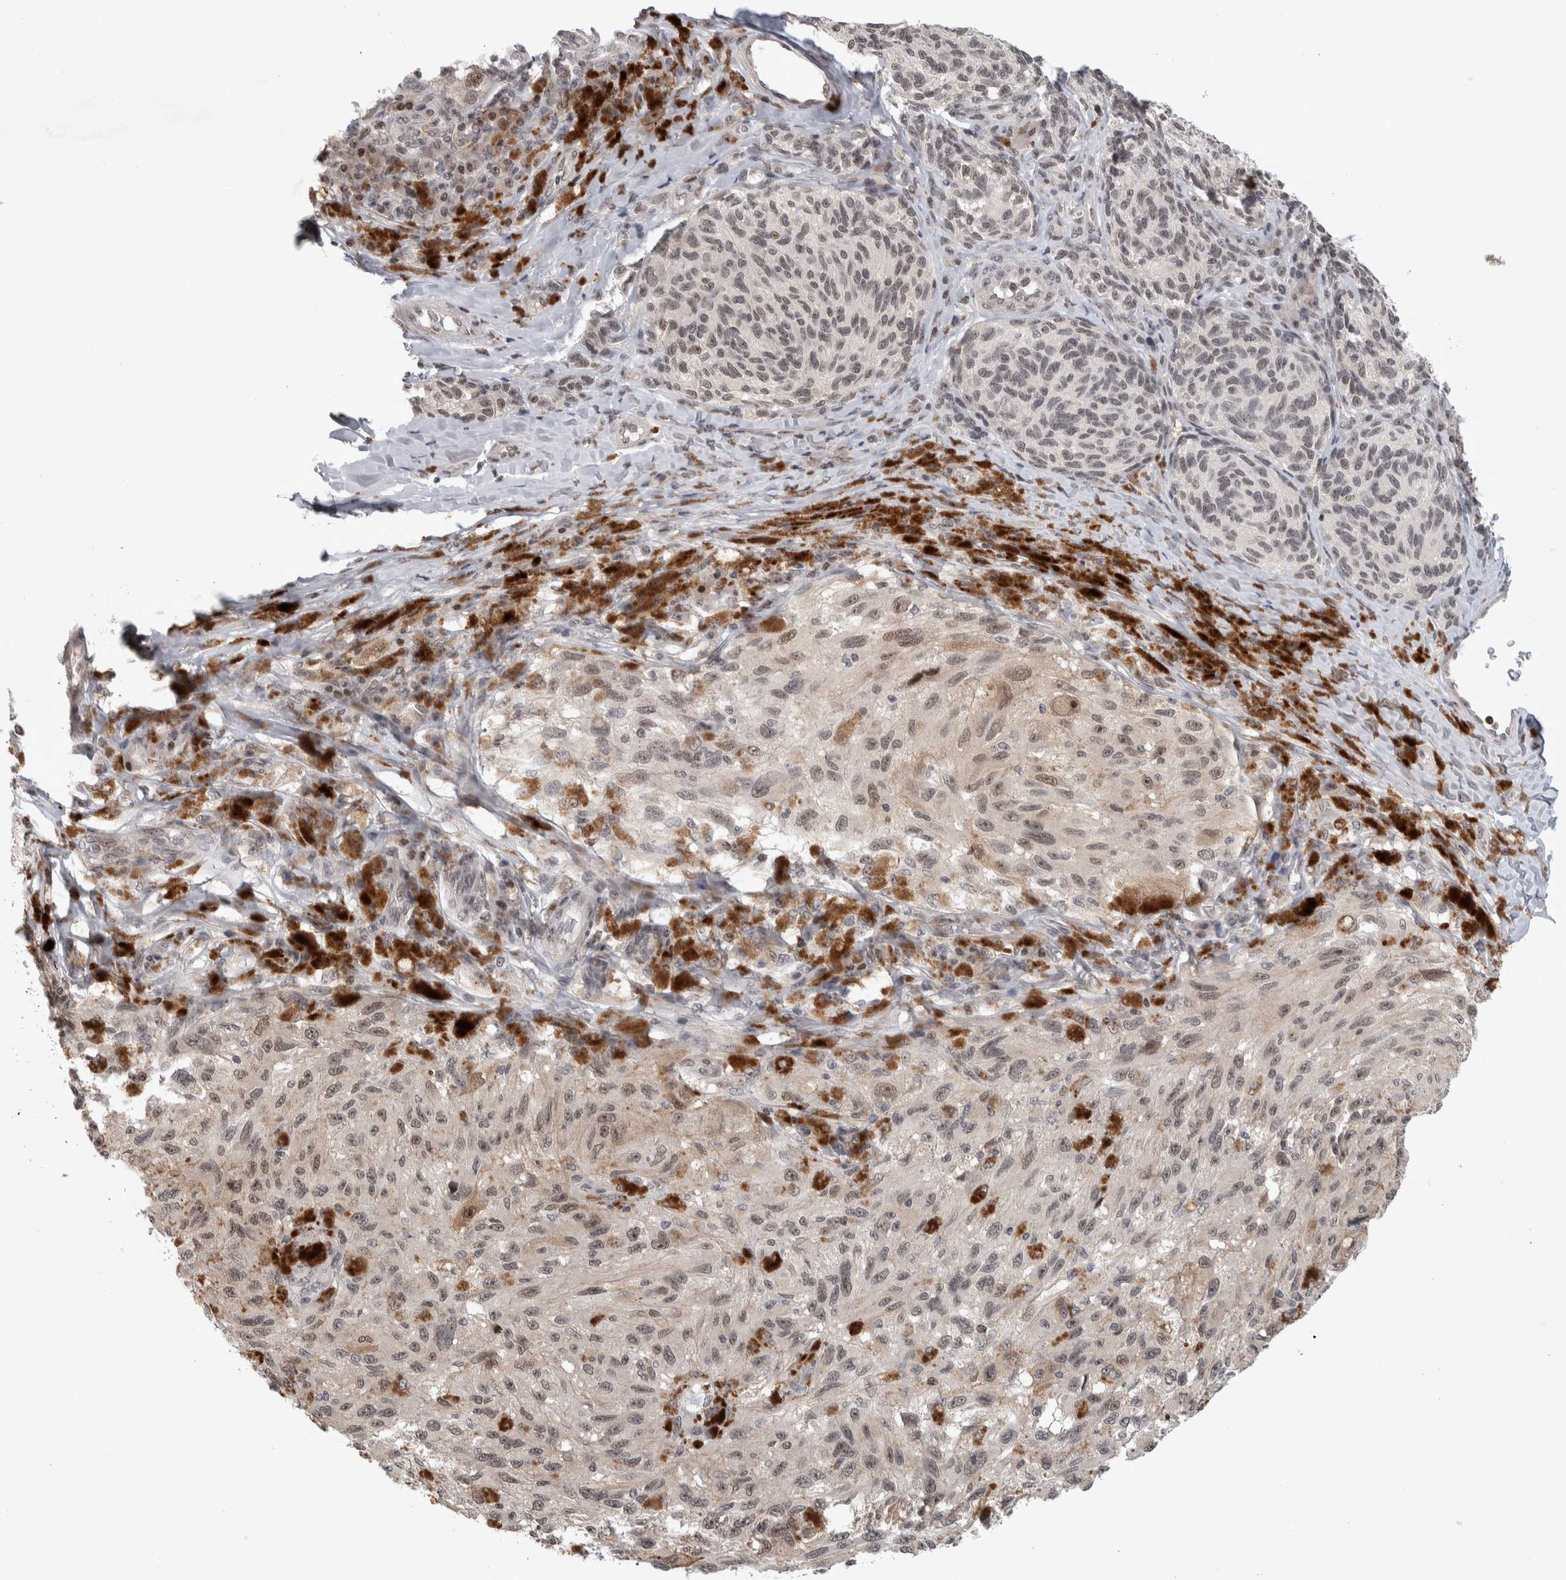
{"staining": {"intensity": "weak", "quantity": ">75%", "location": "nuclear"}, "tissue": "melanoma", "cell_type": "Tumor cells", "image_type": "cancer", "snomed": [{"axis": "morphology", "description": "Malignant melanoma, NOS"}, {"axis": "topography", "description": "Skin"}], "caption": "Malignant melanoma stained with DAB immunohistochemistry displays low levels of weak nuclear positivity in approximately >75% of tumor cells. (DAB (3,3'-diaminobenzidine) = brown stain, brightfield microscopy at high magnification).", "gene": "ZSCAN21", "patient": {"sex": "female", "age": 73}}